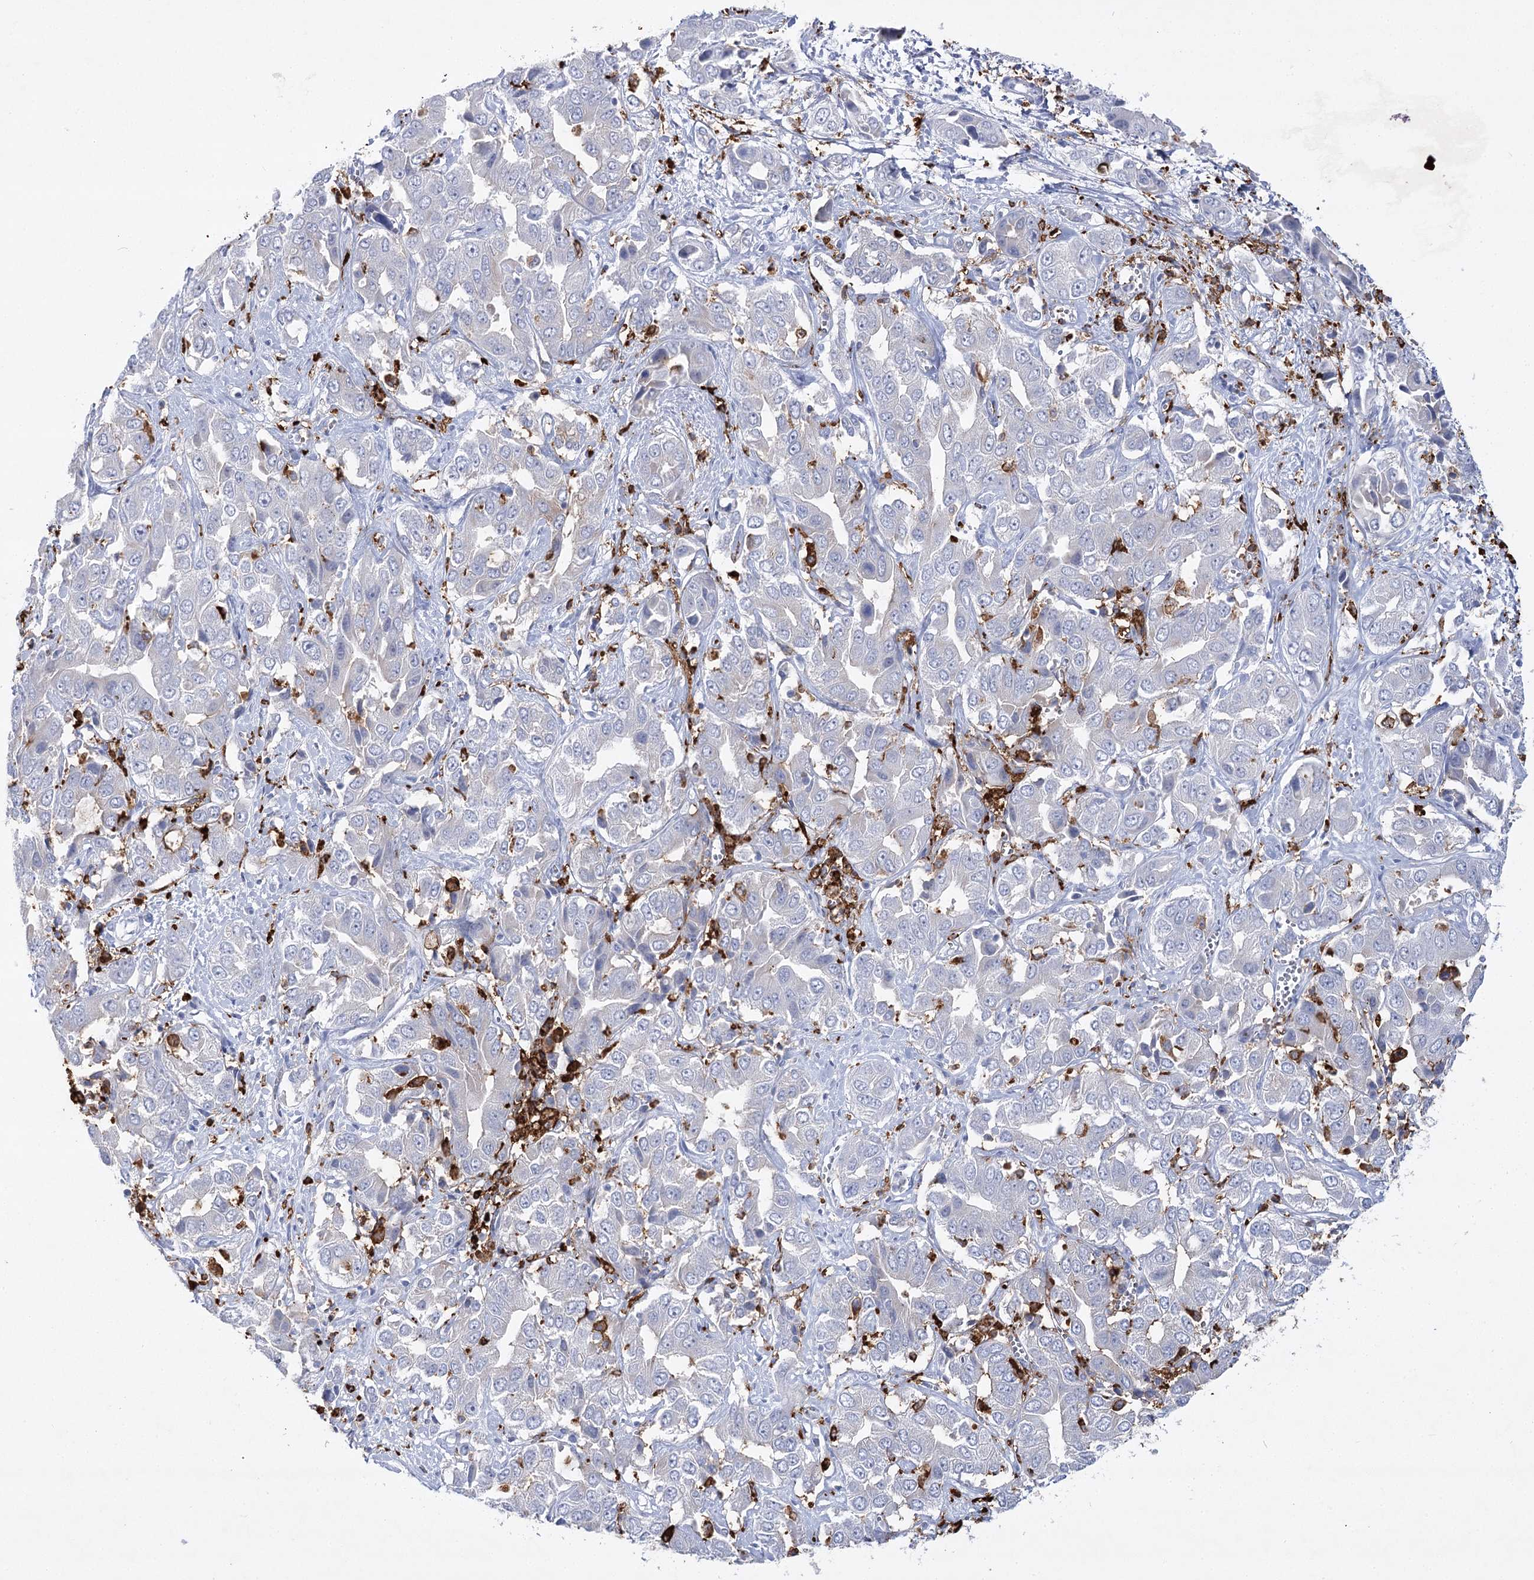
{"staining": {"intensity": "negative", "quantity": "none", "location": "none"}, "tissue": "liver cancer", "cell_type": "Tumor cells", "image_type": "cancer", "snomed": [{"axis": "morphology", "description": "Cholangiocarcinoma"}, {"axis": "topography", "description": "Liver"}], "caption": "The IHC histopathology image has no significant expression in tumor cells of liver cancer tissue. (Brightfield microscopy of DAB (3,3'-diaminobenzidine) IHC at high magnification).", "gene": "PIWIL4", "patient": {"sex": "female", "age": 52}}